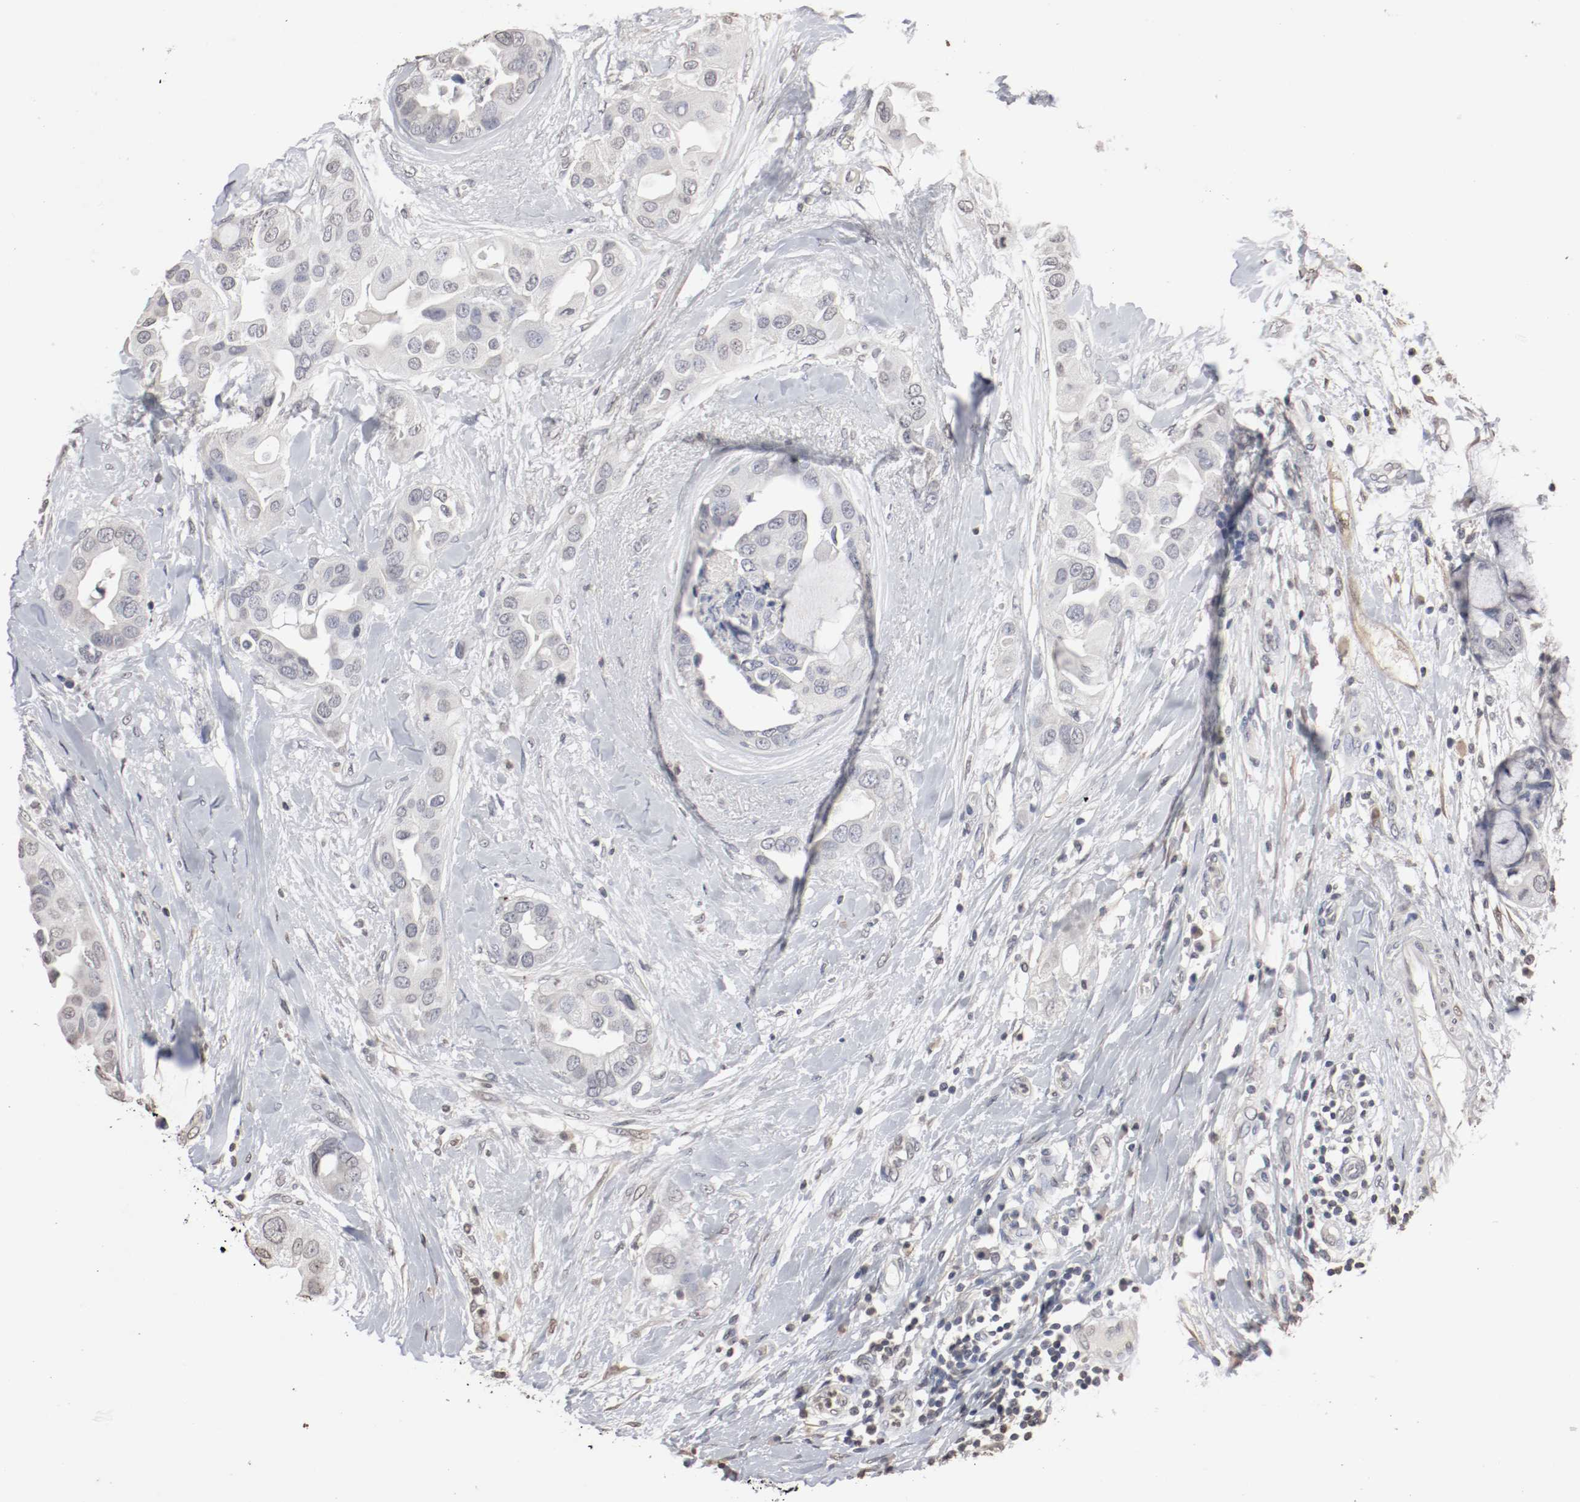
{"staining": {"intensity": "negative", "quantity": "none", "location": "none"}, "tissue": "breast cancer", "cell_type": "Tumor cells", "image_type": "cancer", "snomed": [{"axis": "morphology", "description": "Duct carcinoma"}, {"axis": "topography", "description": "Breast"}], "caption": "IHC of breast cancer (intraductal carcinoma) demonstrates no staining in tumor cells.", "gene": "WASL", "patient": {"sex": "female", "age": 40}}